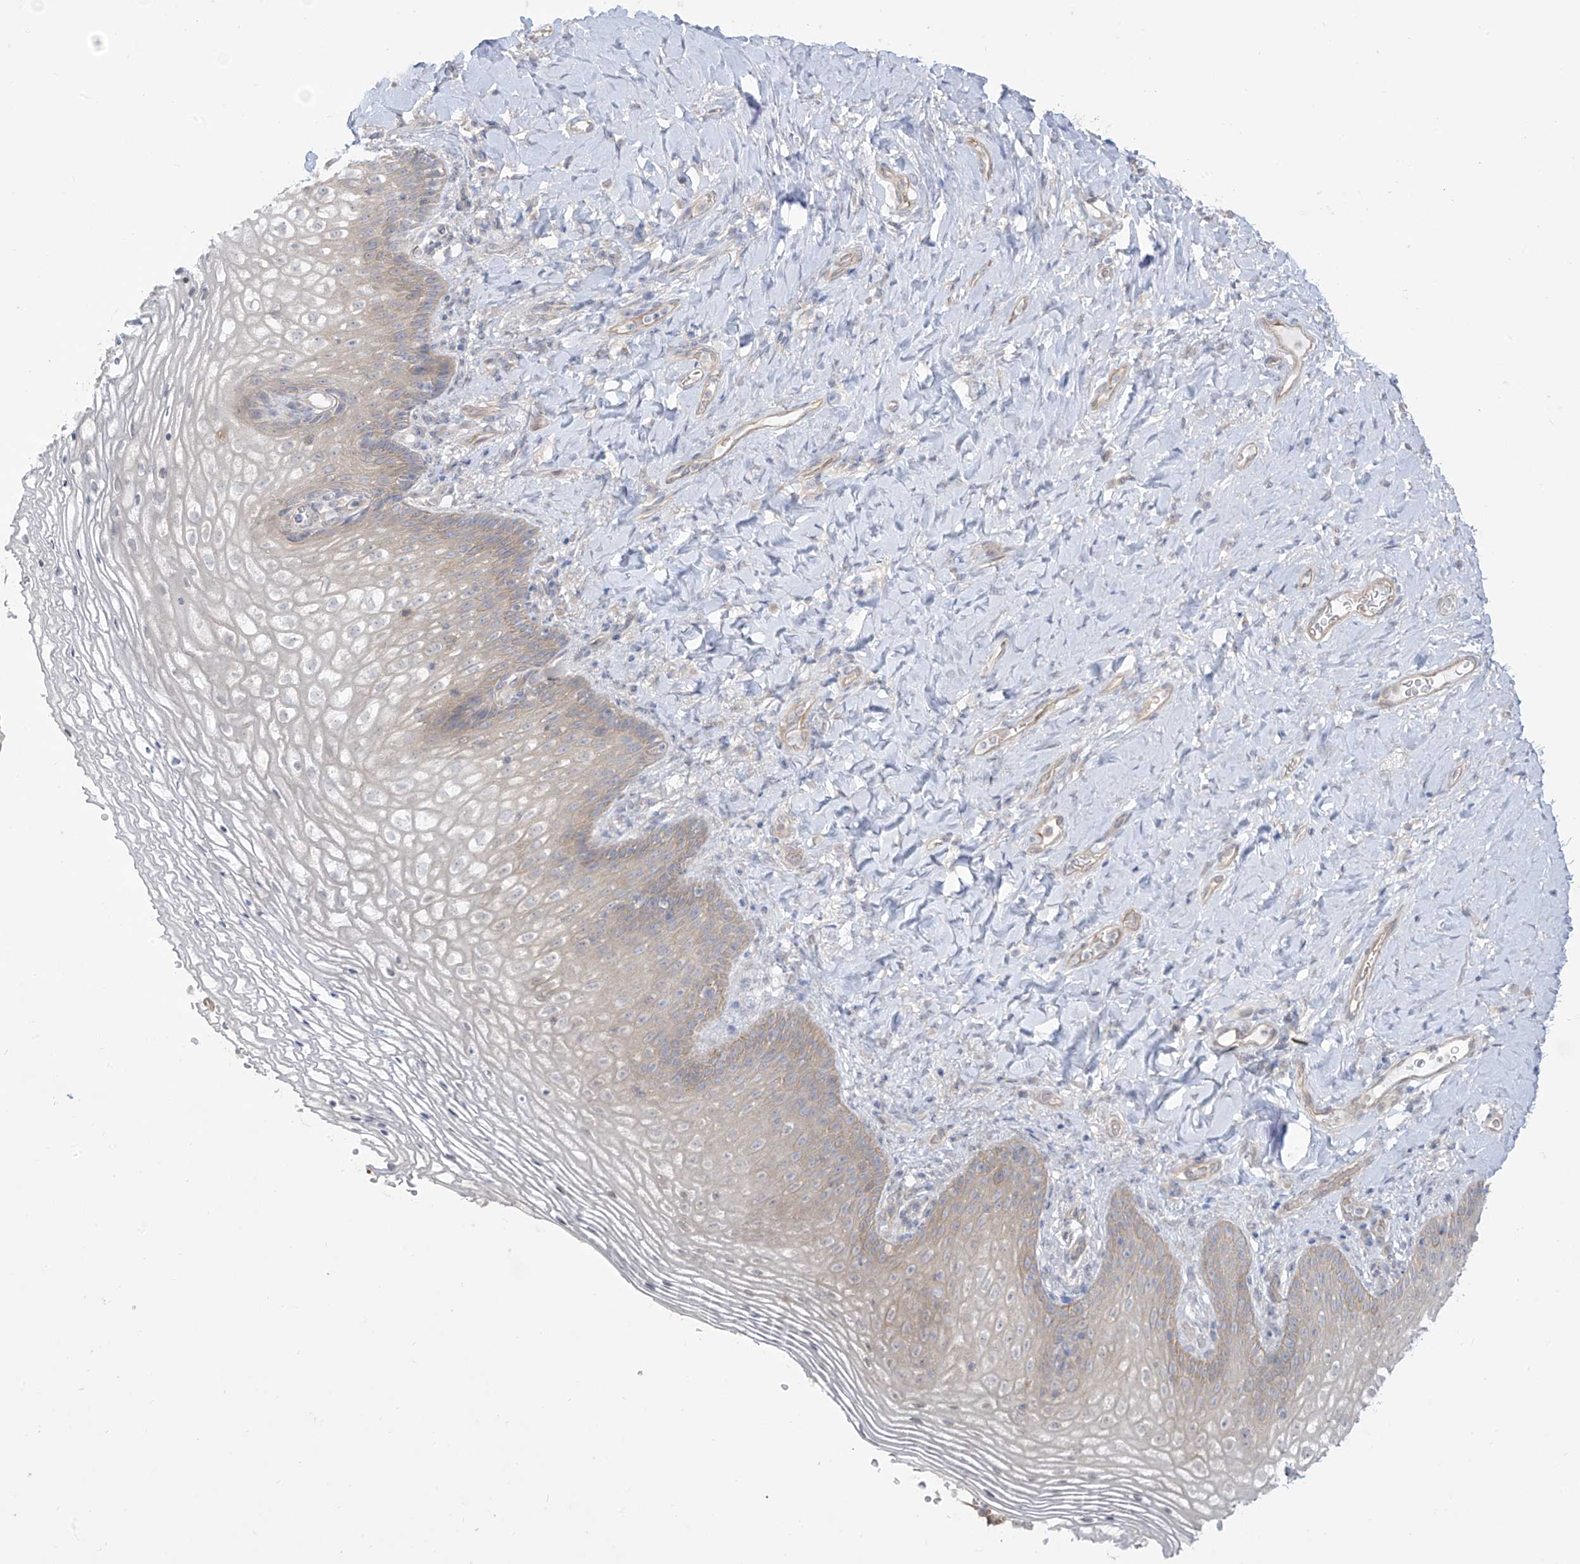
{"staining": {"intensity": "weak", "quantity": "<25%", "location": "cytoplasmic/membranous"}, "tissue": "vagina", "cell_type": "Squamous epithelial cells", "image_type": "normal", "snomed": [{"axis": "morphology", "description": "Normal tissue, NOS"}, {"axis": "topography", "description": "Vagina"}], "caption": "Immunohistochemistry (IHC) micrograph of unremarkable vagina: human vagina stained with DAB (3,3'-diaminobenzidine) shows no significant protein positivity in squamous epithelial cells. The staining was performed using DAB to visualize the protein expression in brown, while the nuclei were stained in blue with hematoxylin (Magnification: 20x).", "gene": "EIPR1", "patient": {"sex": "female", "age": 60}}